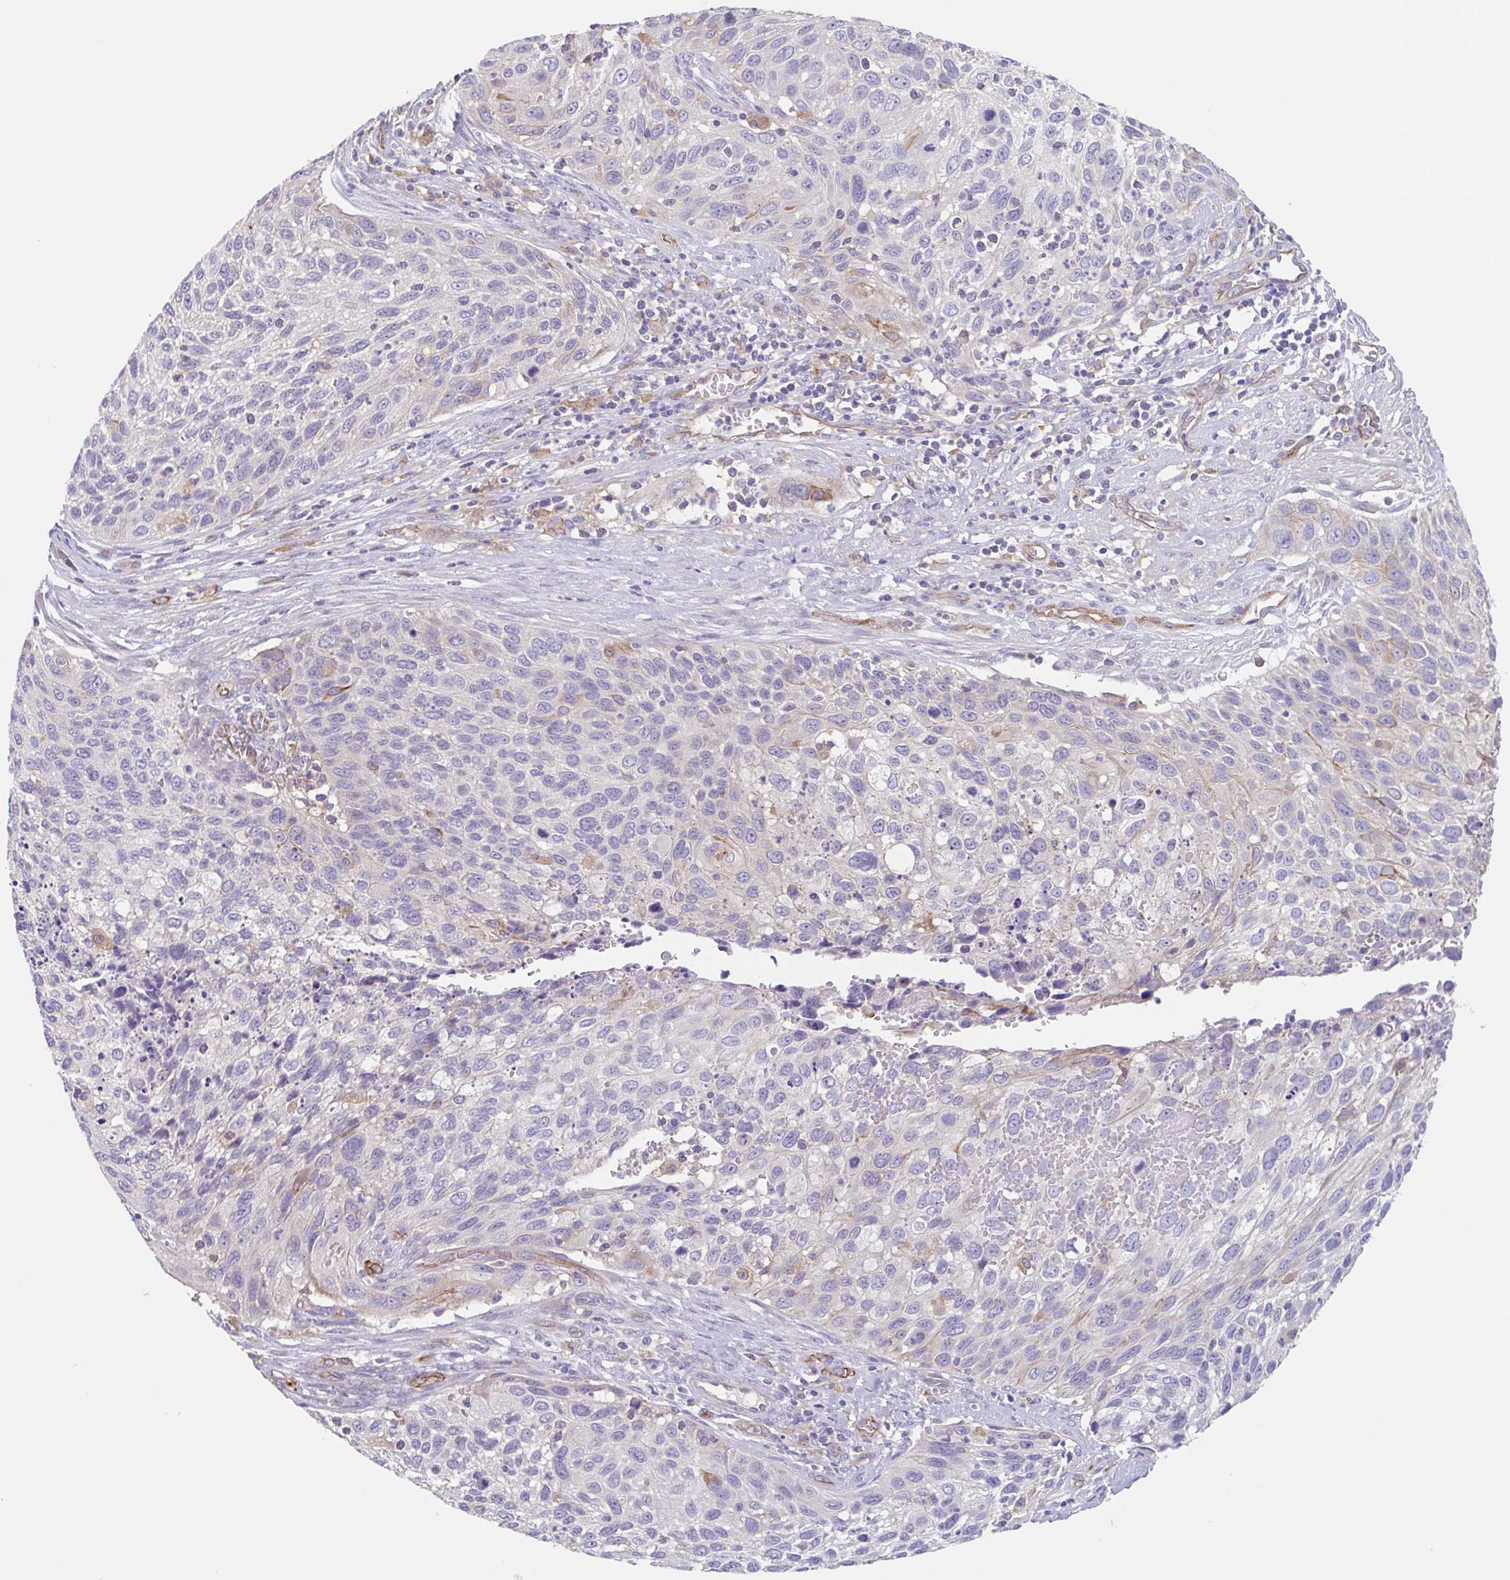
{"staining": {"intensity": "weak", "quantity": "<25%", "location": "cytoplasmic/membranous"}, "tissue": "cervical cancer", "cell_type": "Tumor cells", "image_type": "cancer", "snomed": [{"axis": "morphology", "description": "Squamous cell carcinoma, NOS"}, {"axis": "topography", "description": "Cervix"}], "caption": "The image shows no staining of tumor cells in squamous cell carcinoma (cervical).", "gene": "EHD4", "patient": {"sex": "female", "age": 70}}